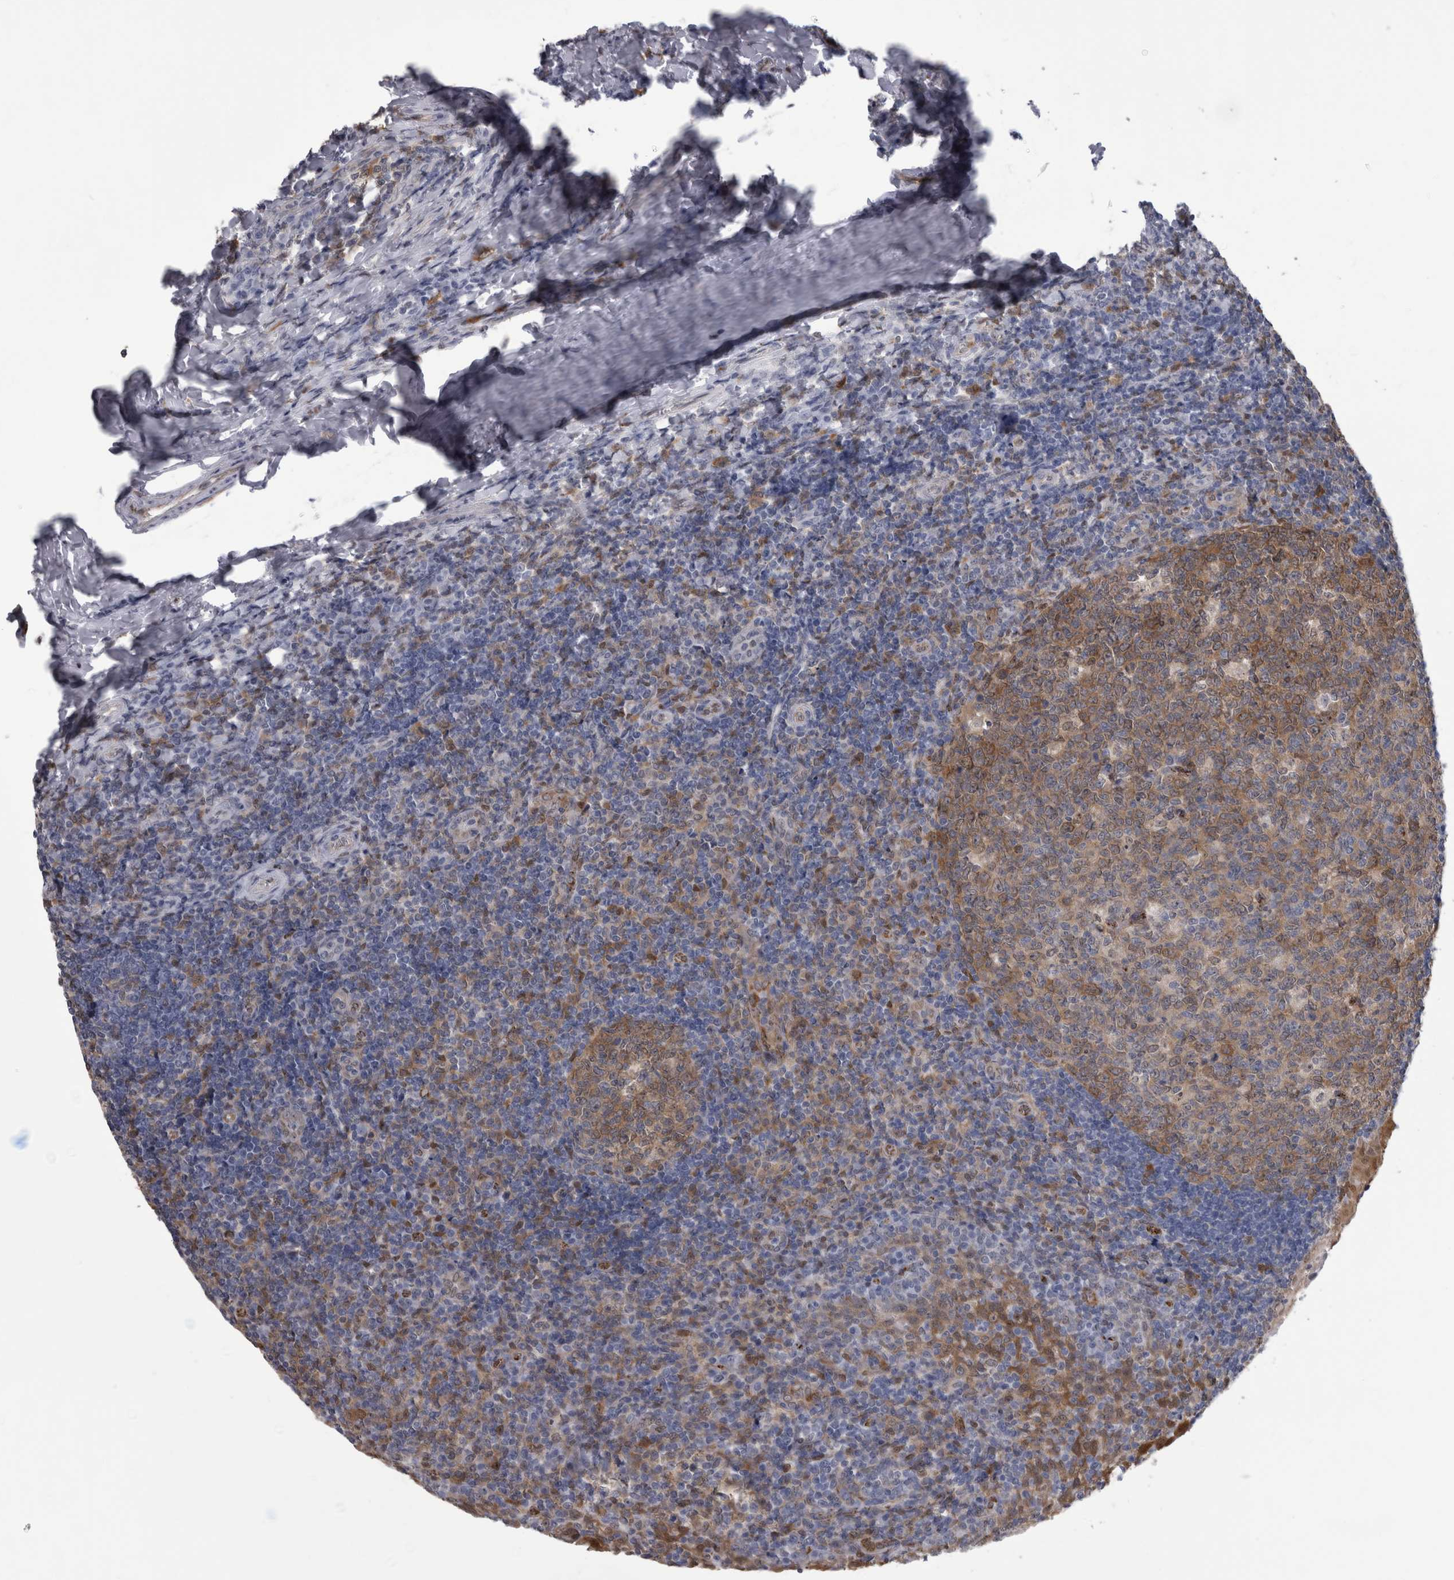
{"staining": {"intensity": "moderate", "quantity": ">75%", "location": "cytoplasmic/membranous"}, "tissue": "tonsil", "cell_type": "Germinal center cells", "image_type": "normal", "snomed": [{"axis": "morphology", "description": "Normal tissue, NOS"}, {"axis": "topography", "description": "Tonsil"}], "caption": "Immunohistochemistry (DAB (3,3'-diaminobenzidine)) staining of normal tonsil reveals moderate cytoplasmic/membranous protein expression in about >75% of germinal center cells.", "gene": "ACOT7", "patient": {"sex": "female", "age": 19}}